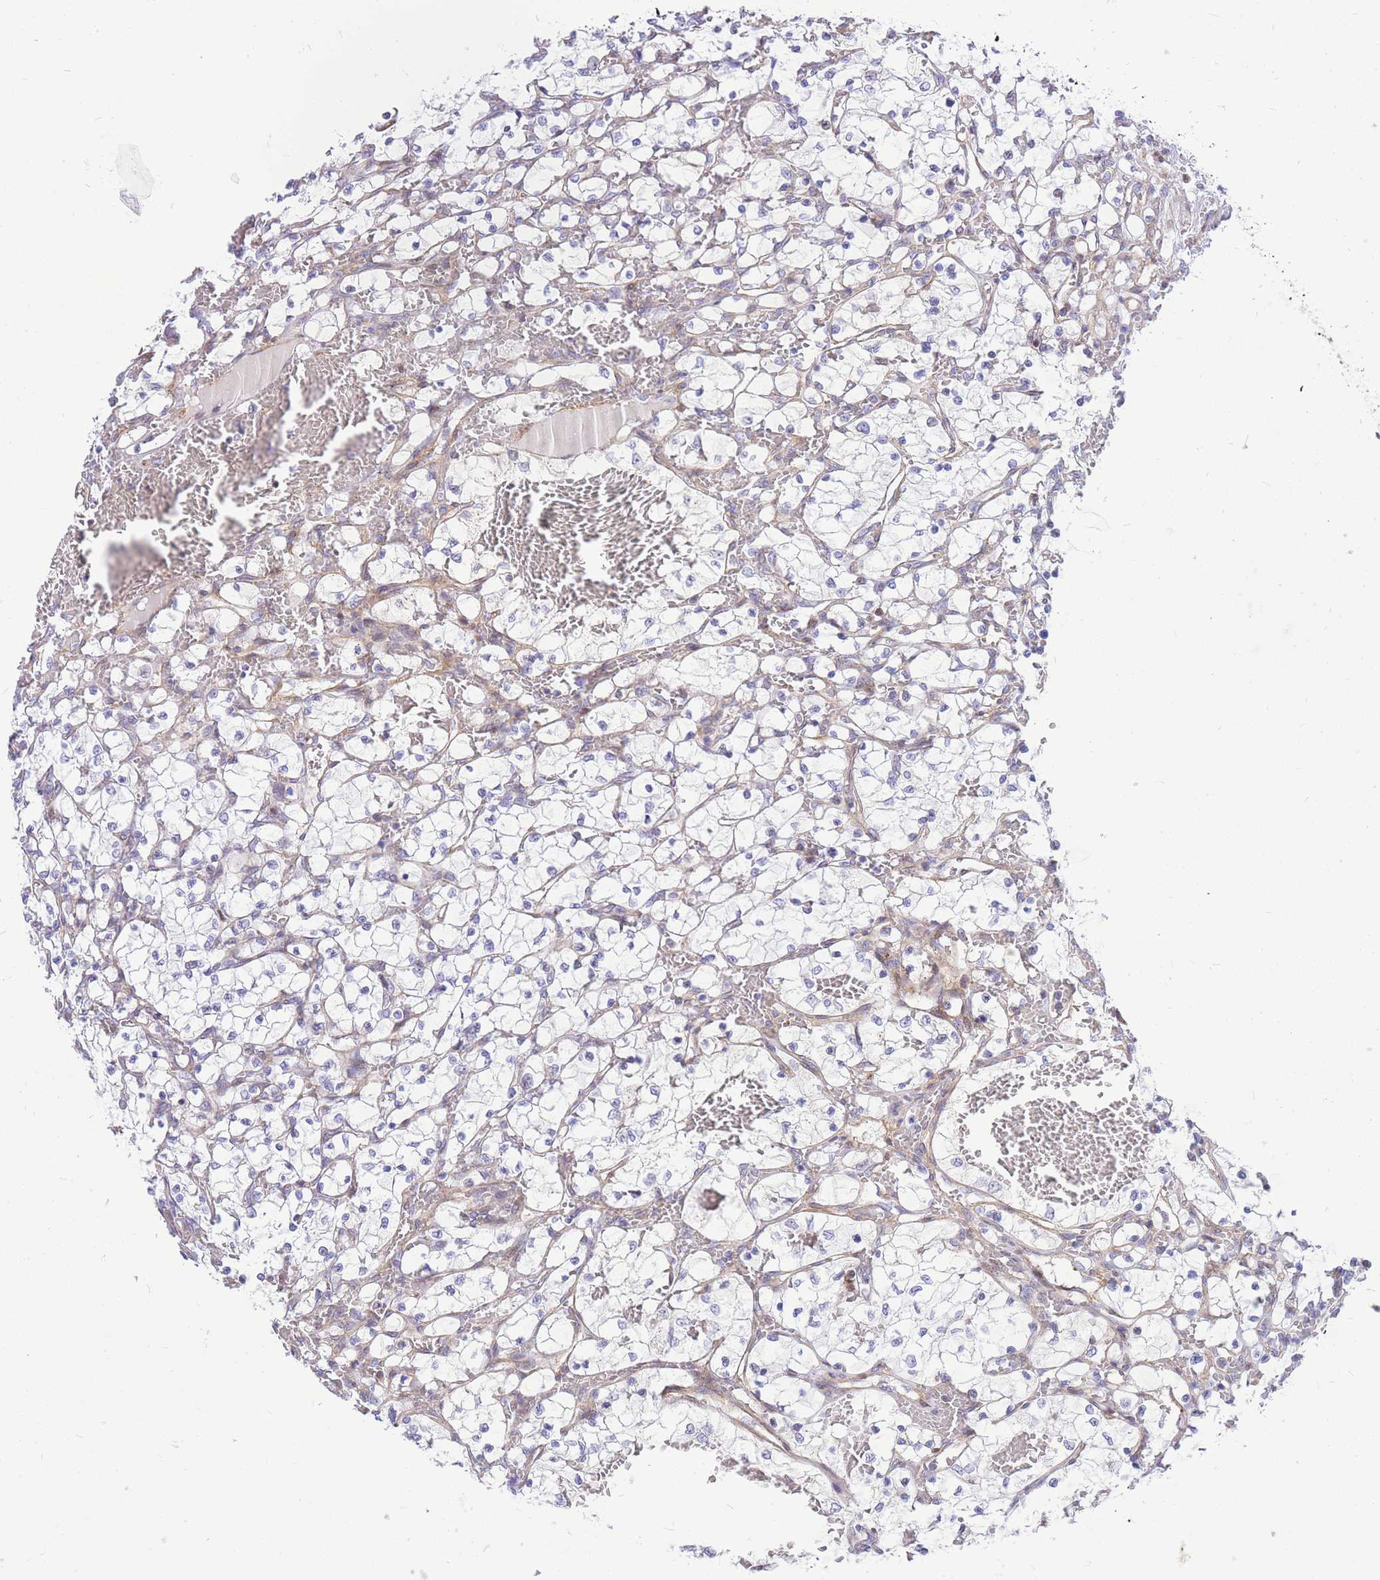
{"staining": {"intensity": "negative", "quantity": "none", "location": "none"}, "tissue": "renal cancer", "cell_type": "Tumor cells", "image_type": "cancer", "snomed": [{"axis": "morphology", "description": "Adenocarcinoma, NOS"}, {"axis": "topography", "description": "Kidney"}], "caption": "This is an immunohistochemistry (IHC) image of human adenocarcinoma (renal). There is no expression in tumor cells.", "gene": "S100PBP", "patient": {"sex": "female", "age": 69}}